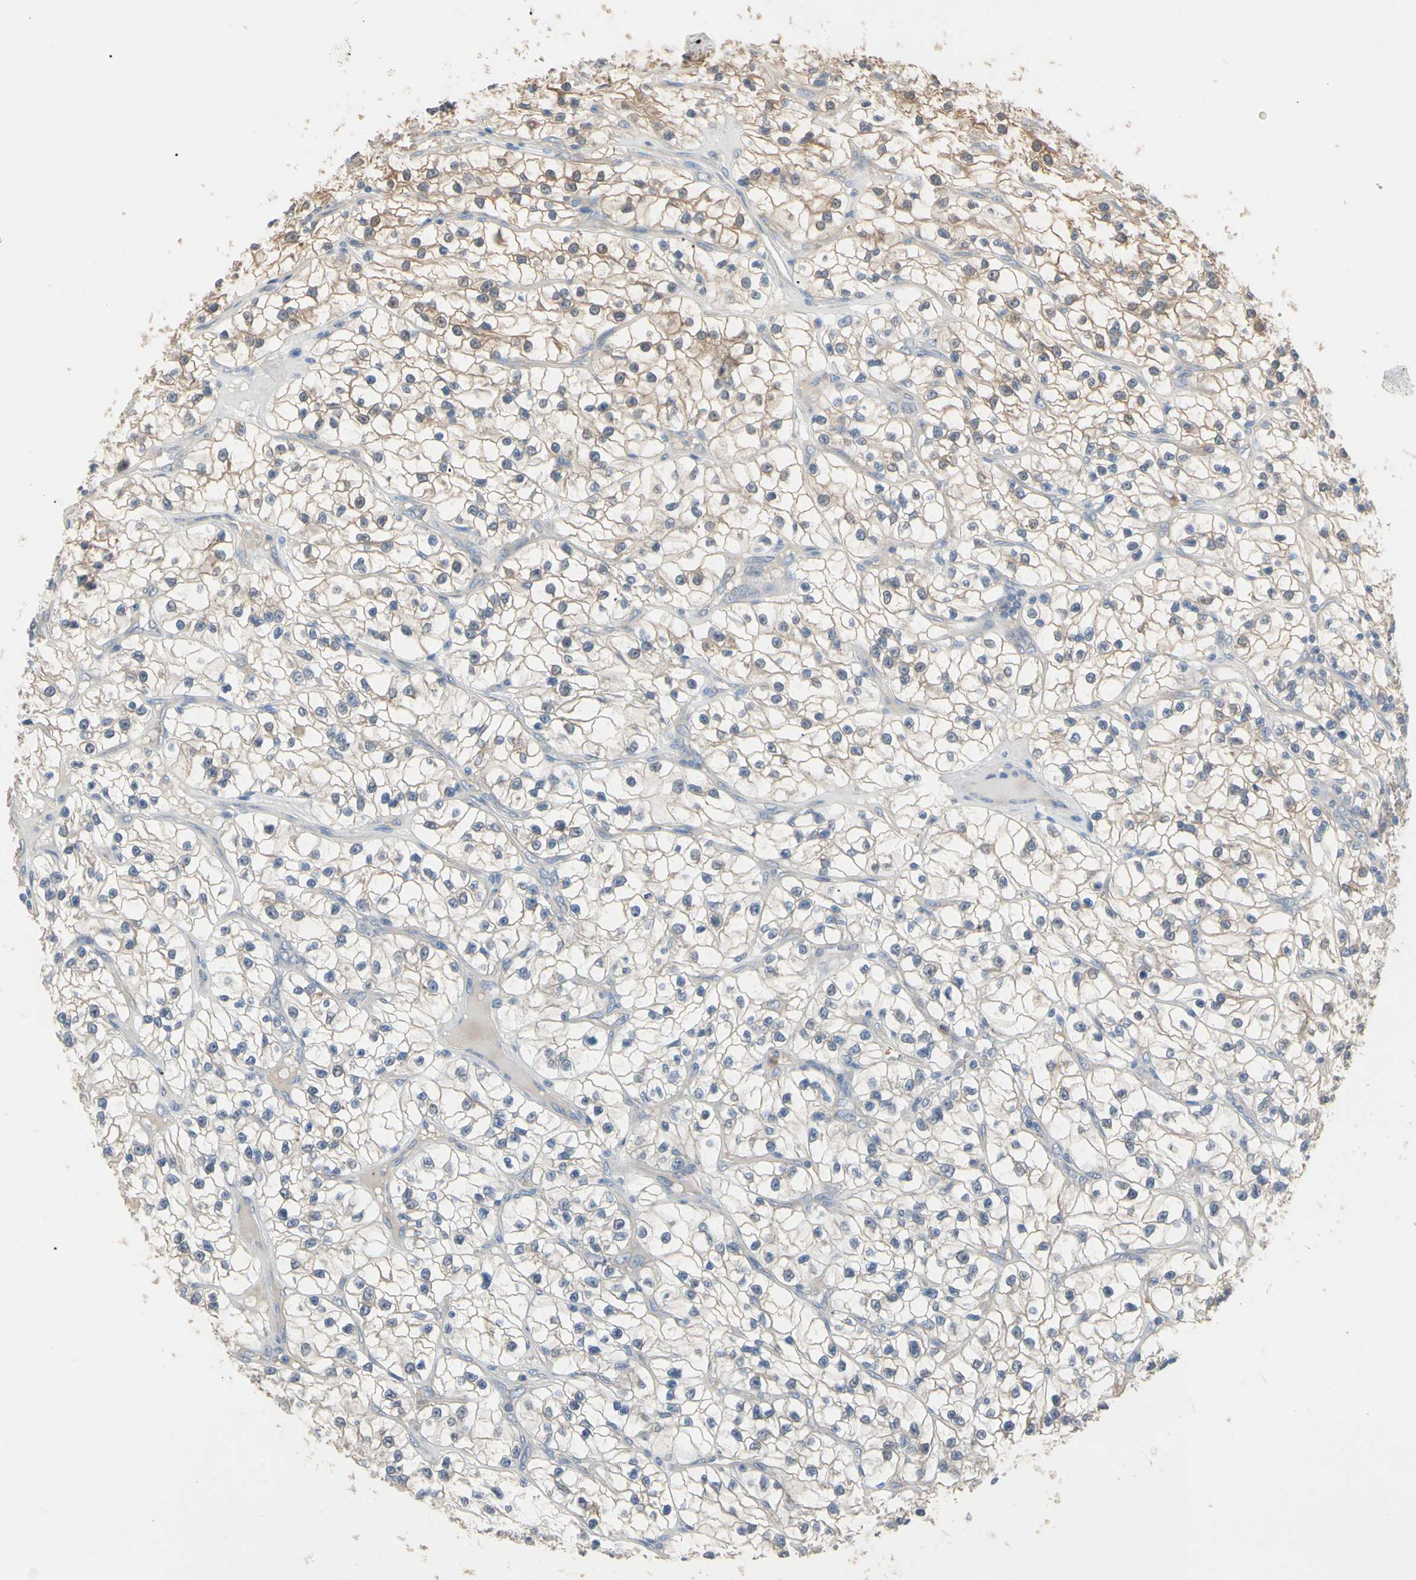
{"staining": {"intensity": "weak", "quantity": "25%-75%", "location": "cytoplasmic/membranous"}, "tissue": "renal cancer", "cell_type": "Tumor cells", "image_type": "cancer", "snomed": [{"axis": "morphology", "description": "Adenocarcinoma, NOS"}, {"axis": "topography", "description": "Kidney"}], "caption": "This photomicrograph reveals renal cancer stained with immunohistochemistry to label a protein in brown. The cytoplasmic/membranous of tumor cells show weak positivity for the protein. Nuclei are counter-stained blue.", "gene": "BBOX1", "patient": {"sex": "female", "age": 57}}